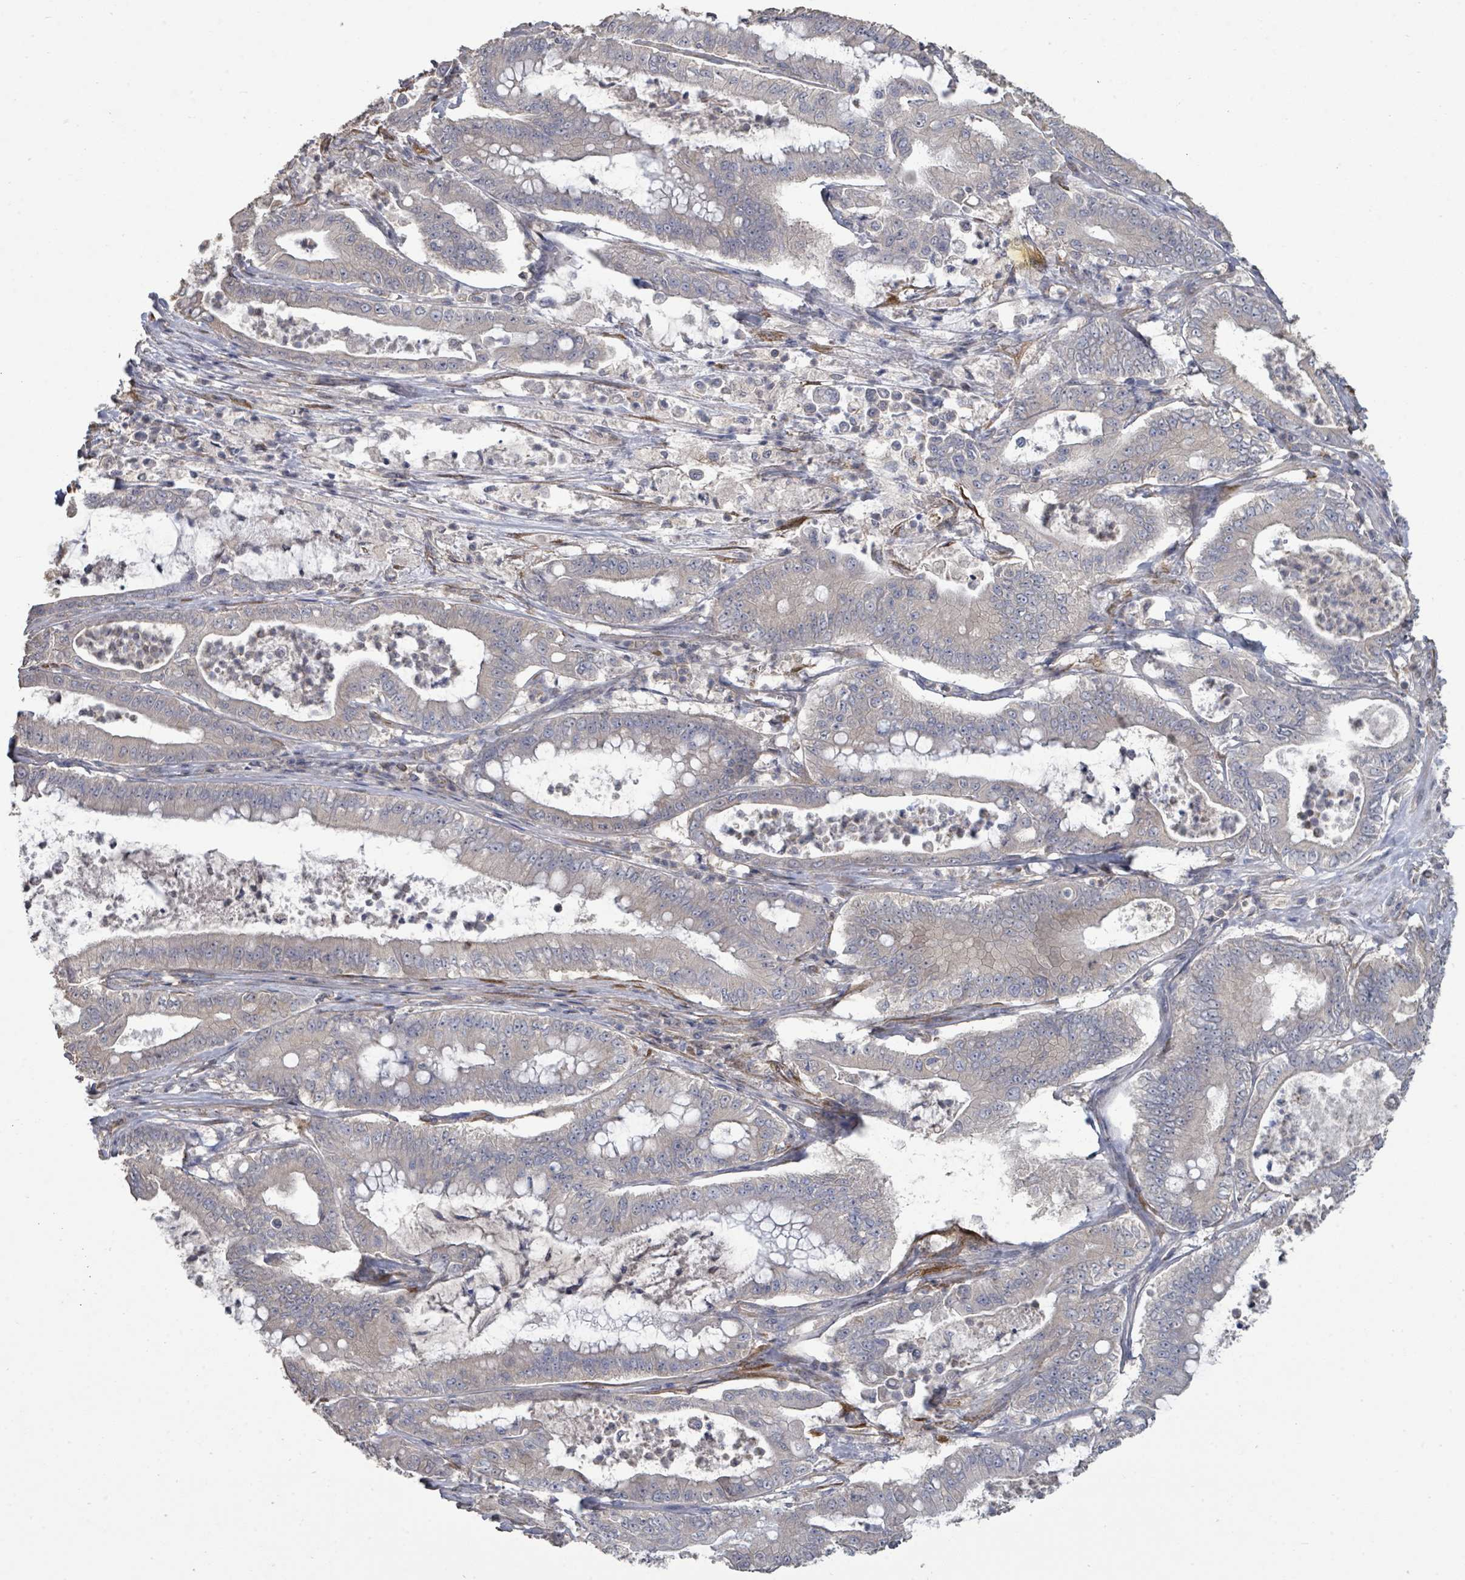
{"staining": {"intensity": "weak", "quantity": "25%-75%", "location": "cytoplasmic/membranous"}, "tissue": "pancreatic cancer", "cell_type": "Tumor cells", "image_type": "cancer", "snomed": [{"axis": "morphology", "description": "Adenocarcinoma, NOS"}, {"axis": "topography", "description": "Pancreas"}], "caption": "There is low levels of weak cytoplasmic/membranous expression in tumor cells of pancreatic cancer (adenocarcinoma), as demonstrated by immunohistochemical staining (brown color).", "gene": "SLC9A7", "patient": {"sex": "male", "age": 71}}